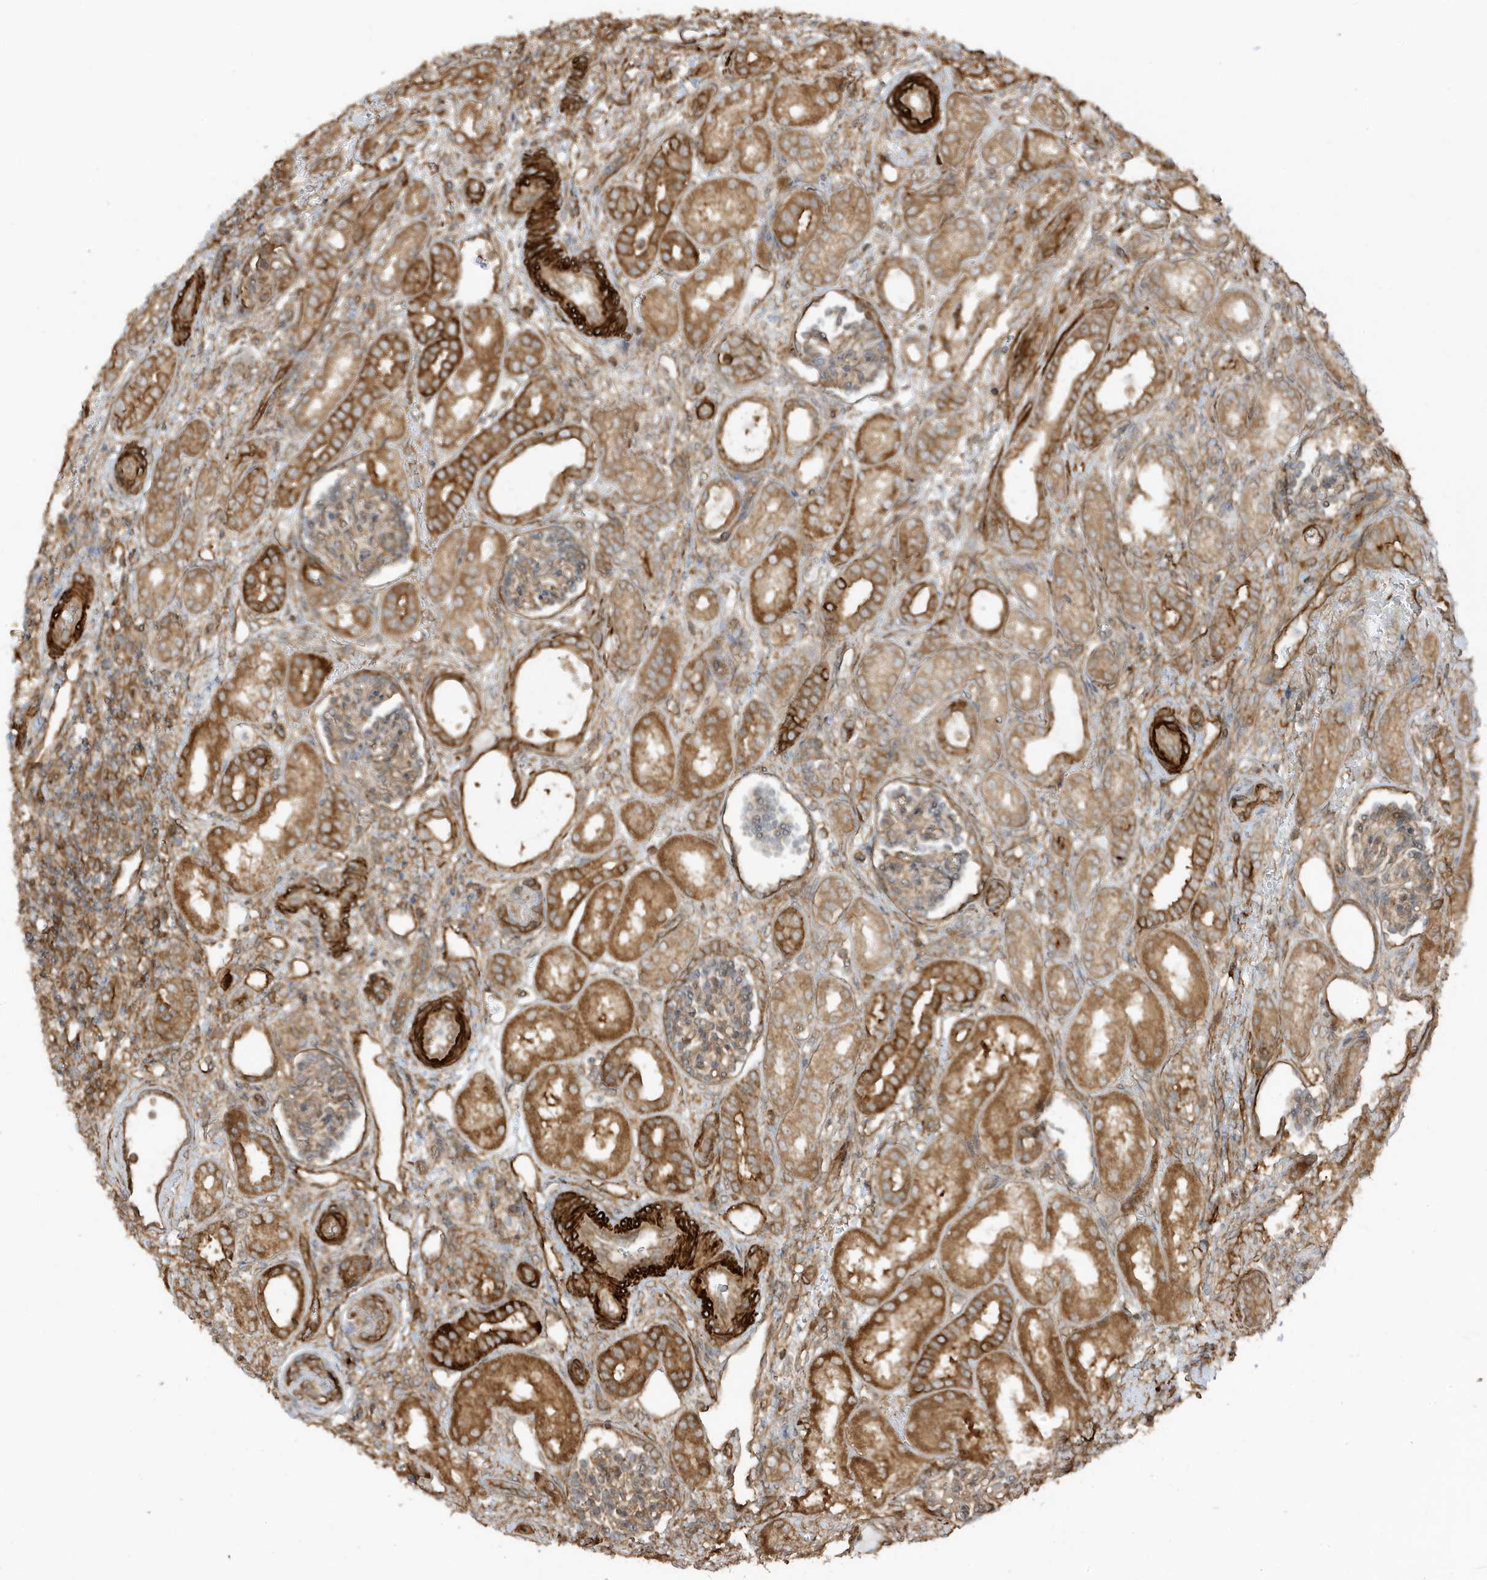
{"staining": {"intensity": "moderate", "quantity": ">75%", "location": "cytoplasmic/membranous"}, "tissue": "kidney", "cell_type": "Cells in glomeruli", "image_type": "normal", "snomed": [{"axis": "morphology", "description": "Normal tissue, NOS"}, {"axis": "morphology", "description": "Neoplasm, malignant, NOS"}, {"axis": "topography", "description": "Kidney"}], "caption": "This micrograph shows immunohistochemistry staining of unremarkable kidney, with medium moderate cytoplasmic/membranous positivity in about >75% of cells in glomeruli.", "gene": "CDC42EP3", "patient": {"sex": "female", "age": 1}}